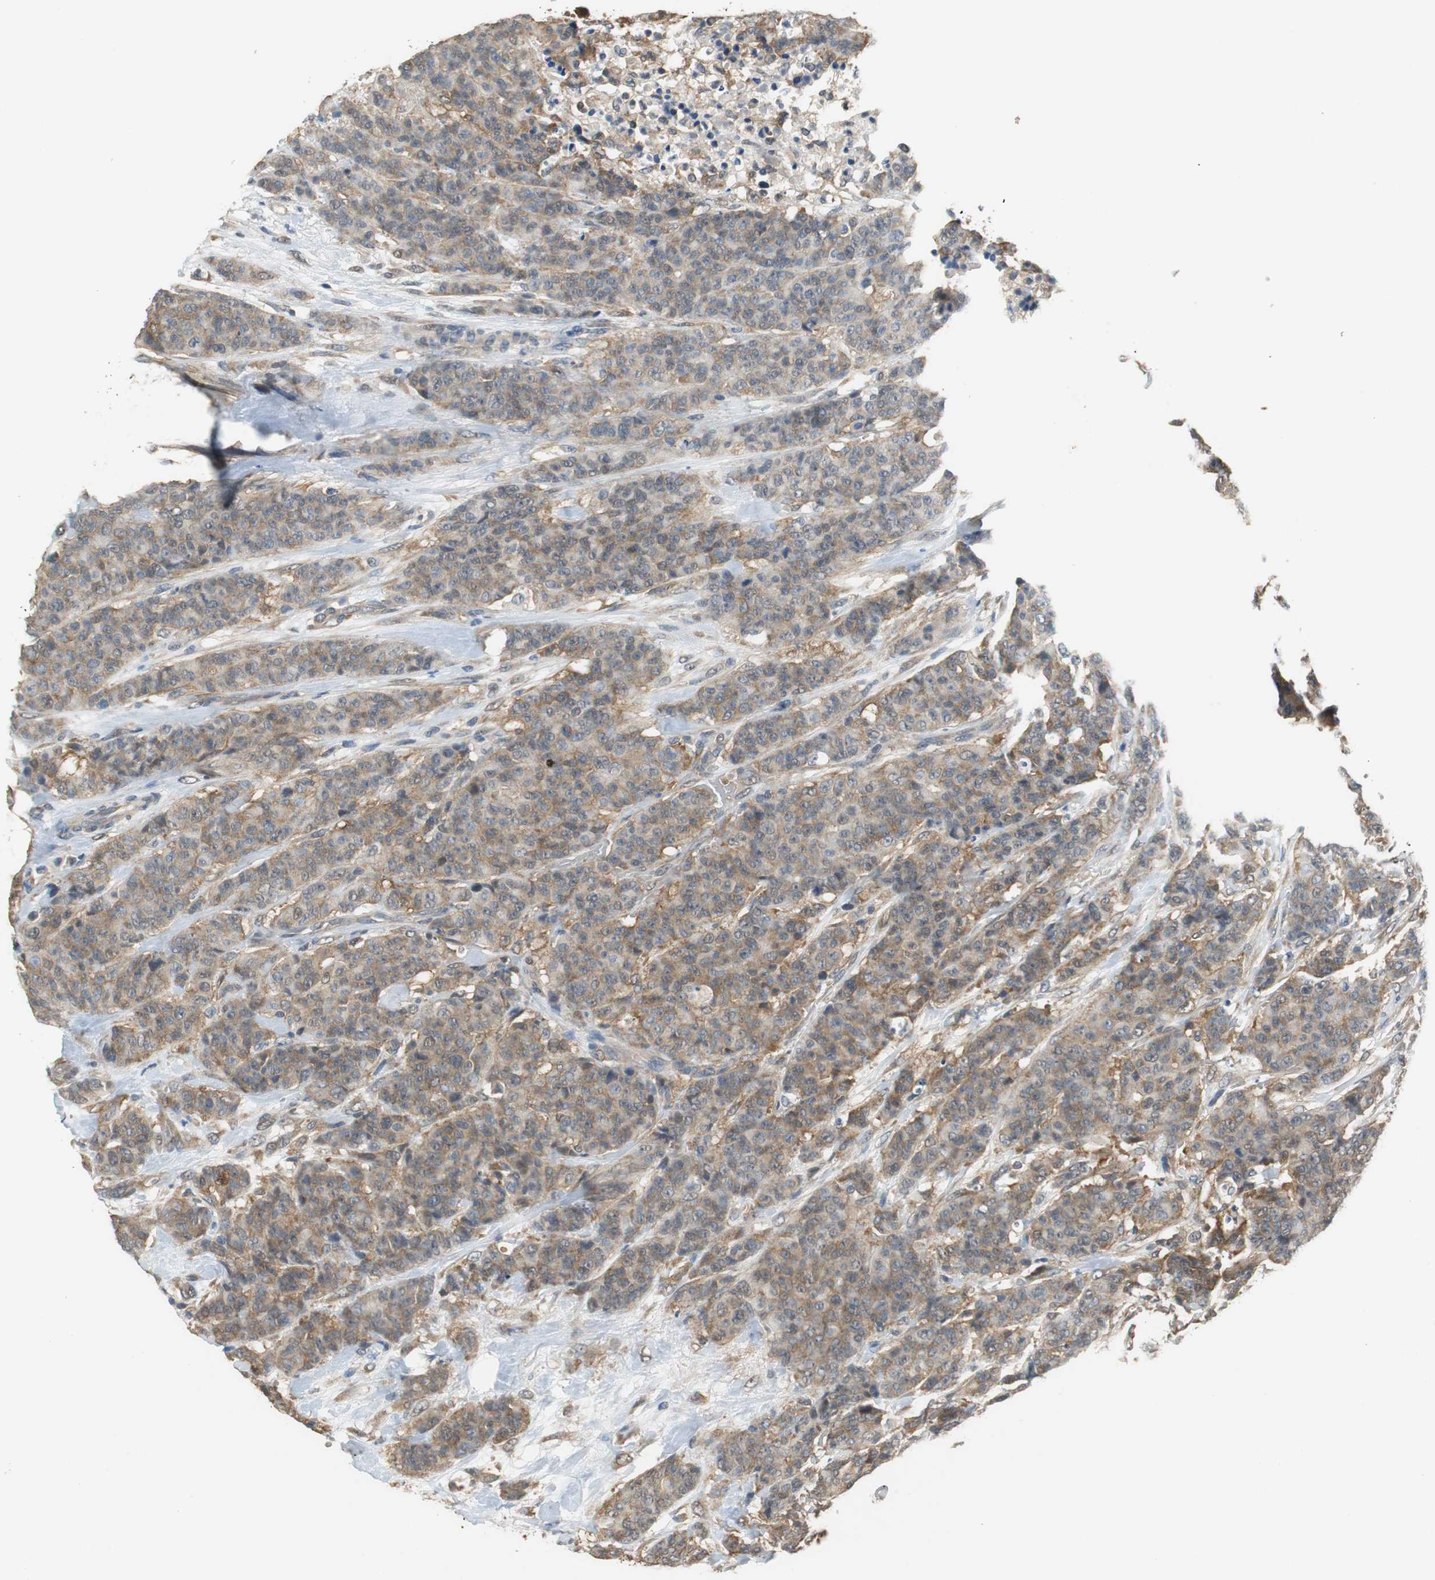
{"staining": {"intensity": "moderate", "quantity": ">75%", "location": "cytoplasmic/membranous"}, "tissue": "breast cancer", "cell_type": "Tumor cells", "image_type": "cancer", "snomed": [{"axis": "morphology", "description": "Duct carcinoma"}, {"axis": "topography", "description": "Breast"}], "caption": "Tumor cells reveal moderate cytoplasmic/membranous expression in approximately >75% of cells in breast cancer. (DAB (3,3'-diaminobenzidine) IHC with brightfield microscopy, high magnification).", "gene": "UBQLN2", "patient": {"sex": "female", "age": 40}}